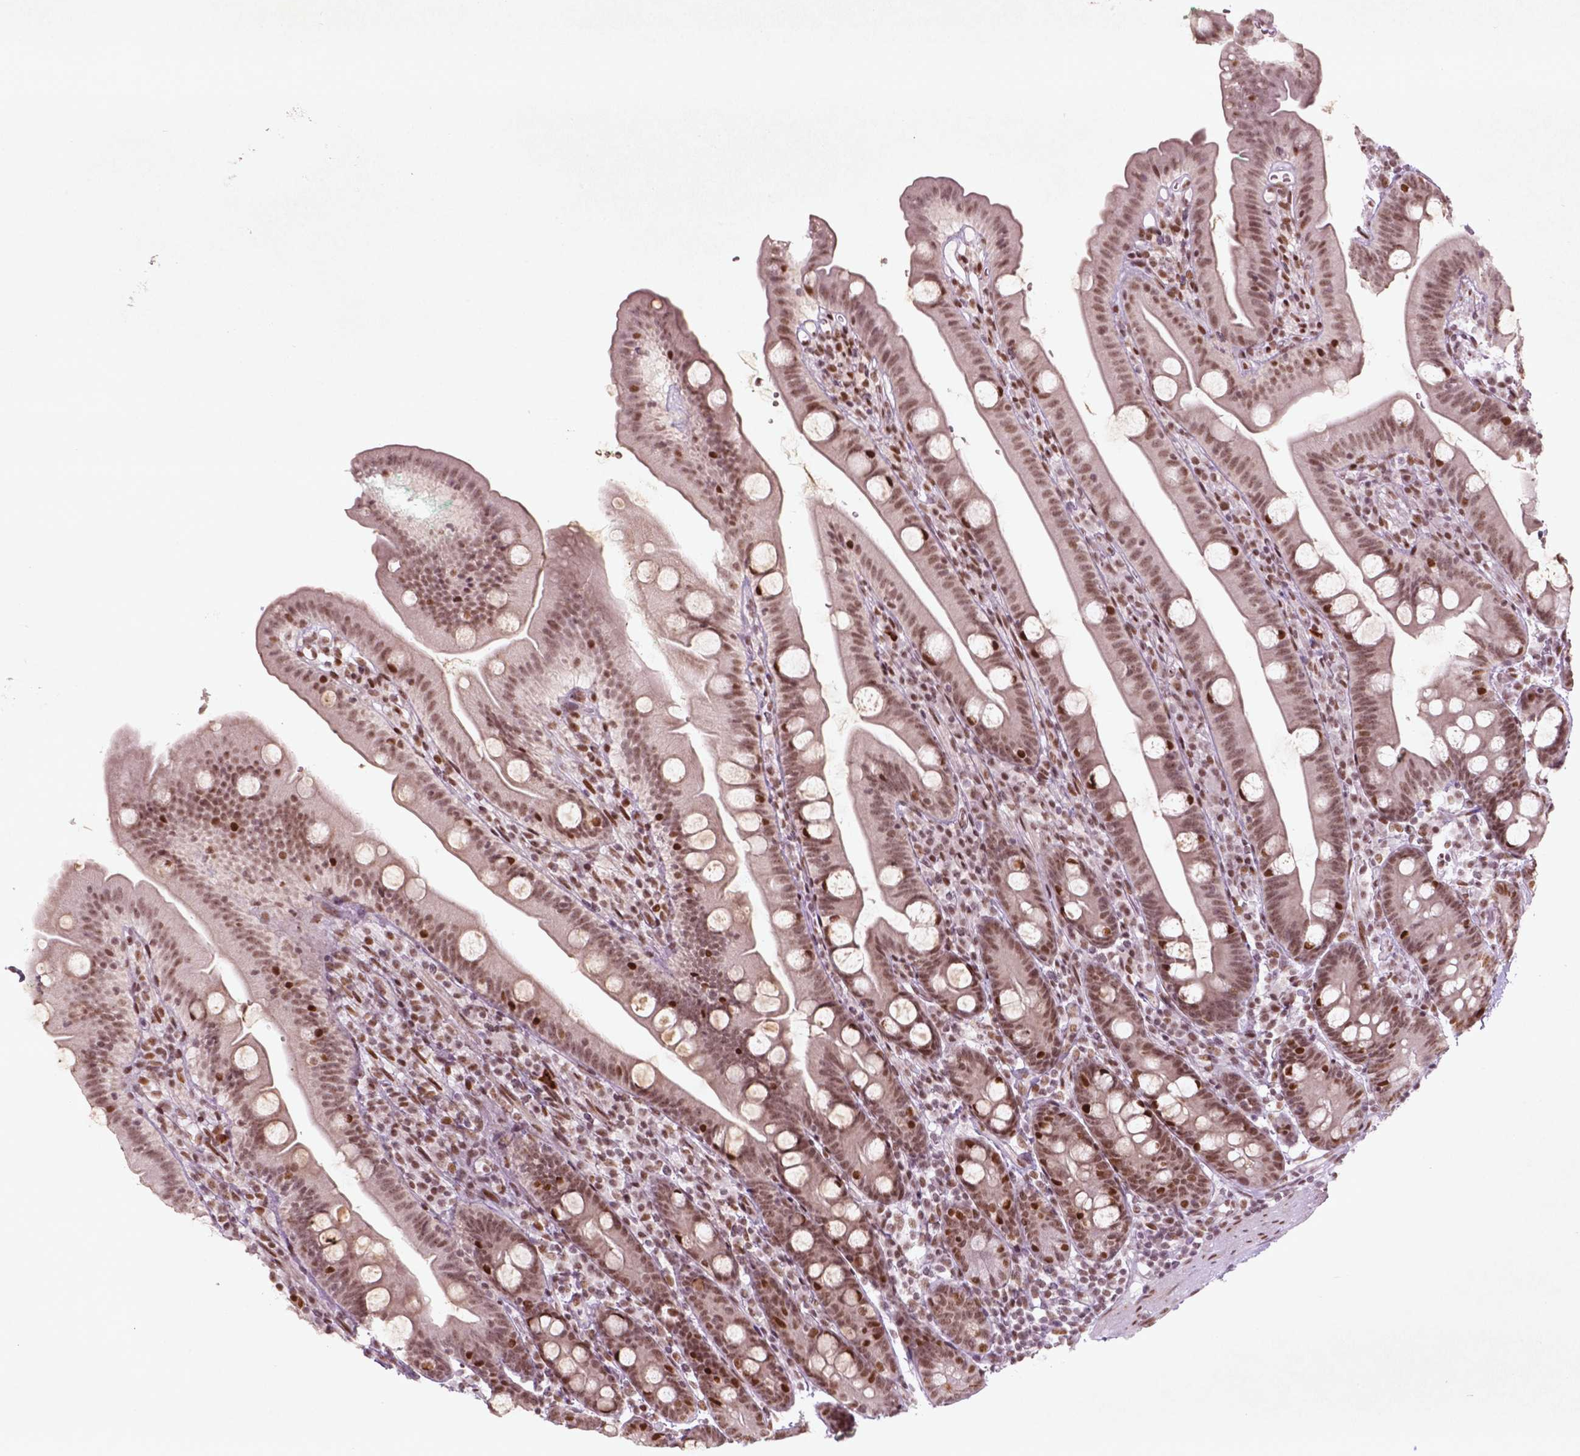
{"staining": {"intensity": "moderate", "quantity": ">75%", "location": "nuclear"}, "tissue": "duodenum", "cell_type": "Glandular cells", "image_type": "normal", "snomed": [{"axis": "morphology", "description": "Normal tissue, NOS"}, {"axis": "topography", "description": "Duodenum"}], "caption": "DAB immunohistochemical staining of normal duodenum demonstrates moderate nuclear protein staining in approximately >75% of glandular cells.", "gene": "HMG20B", "patient": {"sex": "female", "age": 67}}